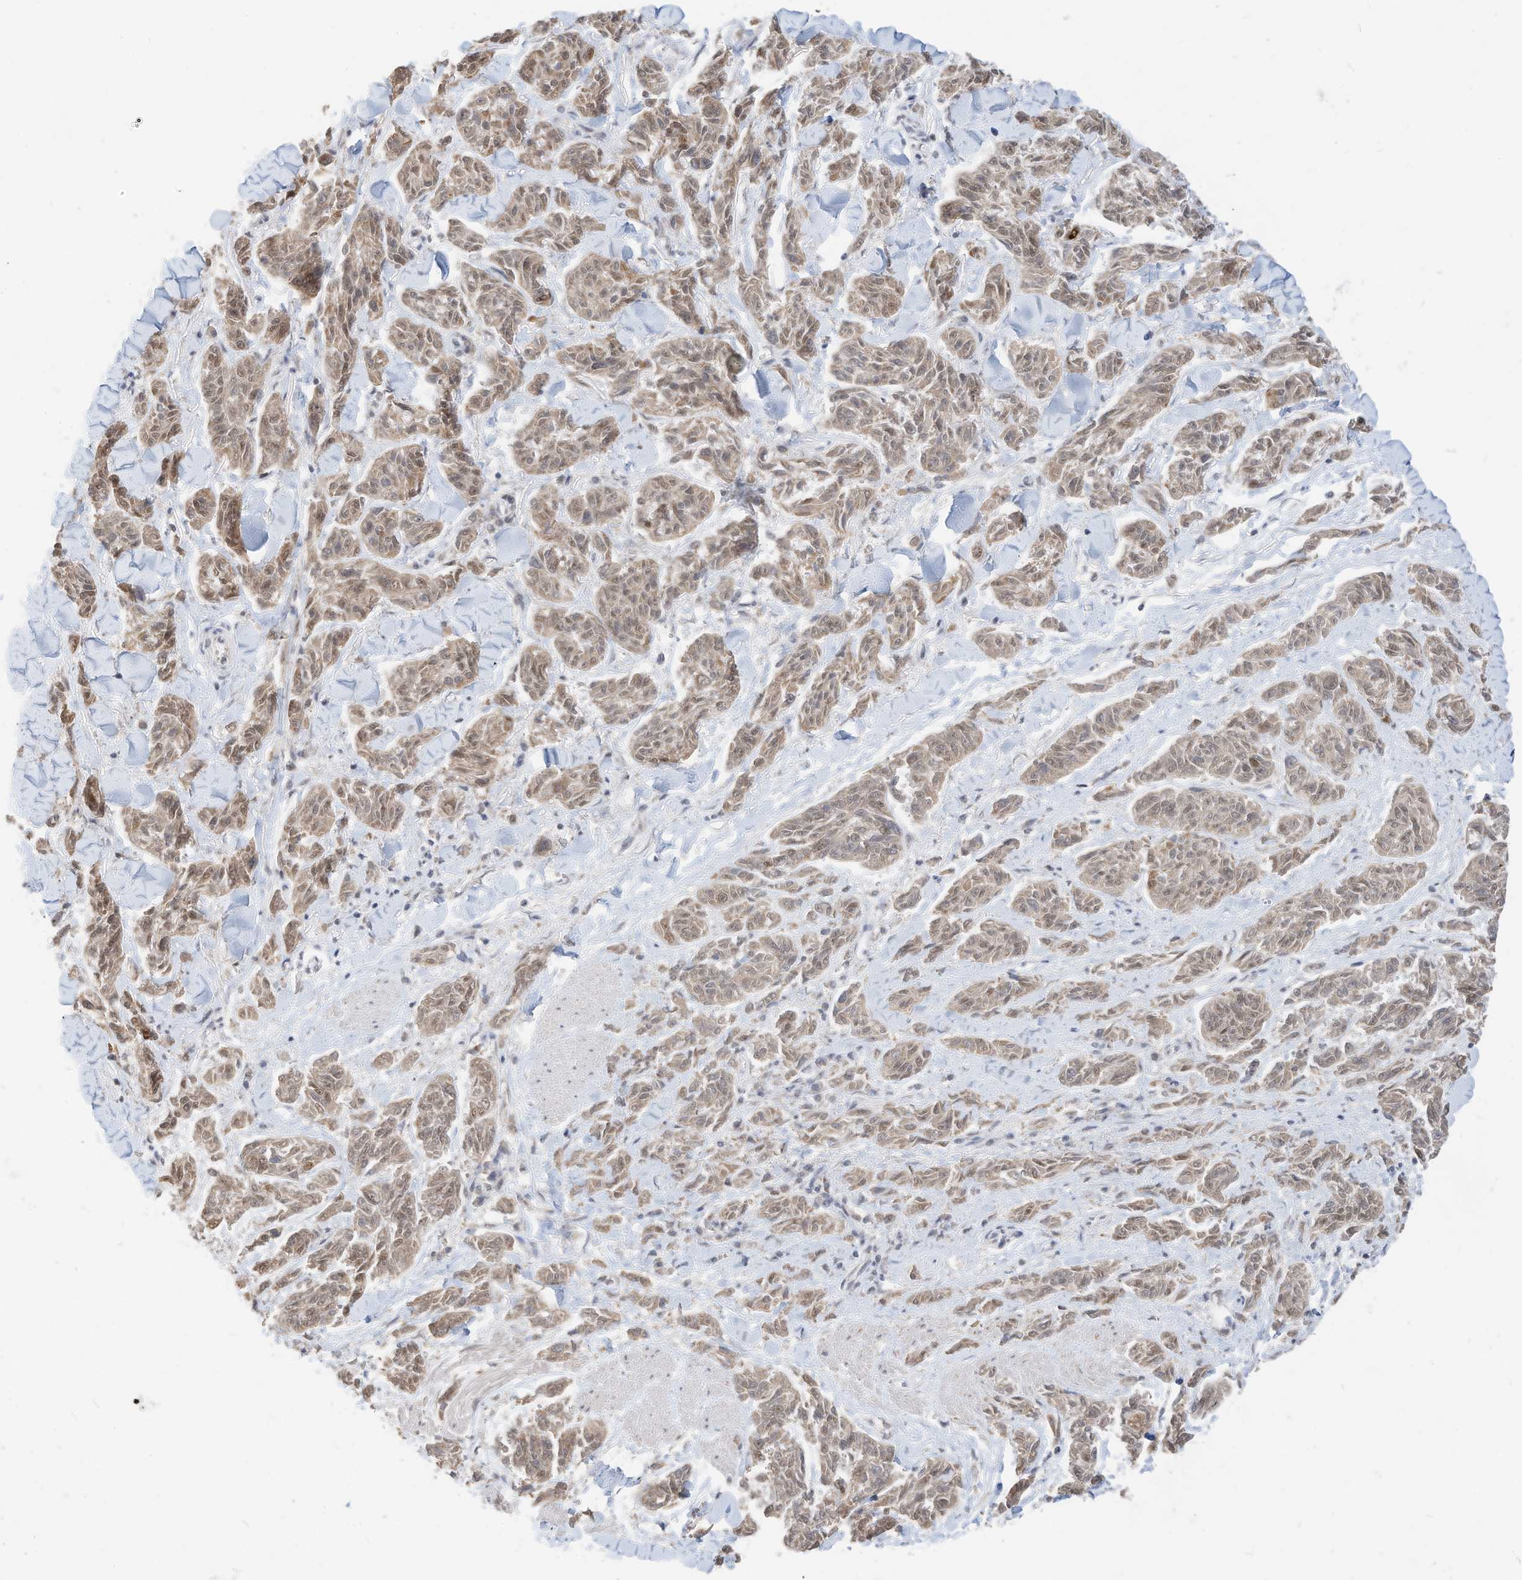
{"staining": {"intensity": "weak", "quantity": "25%-75%", "location": "cytoplasmic/membranous,nuclear"}, "tissue": "melanoma", "cell_type": "Tumor cells", "image_type": "cancer", "snomed": [{"axis": "morphology", "description": "Malignant melanoma, NOS"}, {"axis": "topography", "description": "Skin"}], "caption": "IHC (DAB (3,3'-diaminobenzidine)) staining of malignant melanoma shows weak cytoplasmic/membranous and nuclear protein positivity in about 25%-75% of tumor cells. The protein of interest is shown in brown color, while the nuclei are stained blue.", "gene": "OGT", "patient": {"sex": "male", "age": 53}}